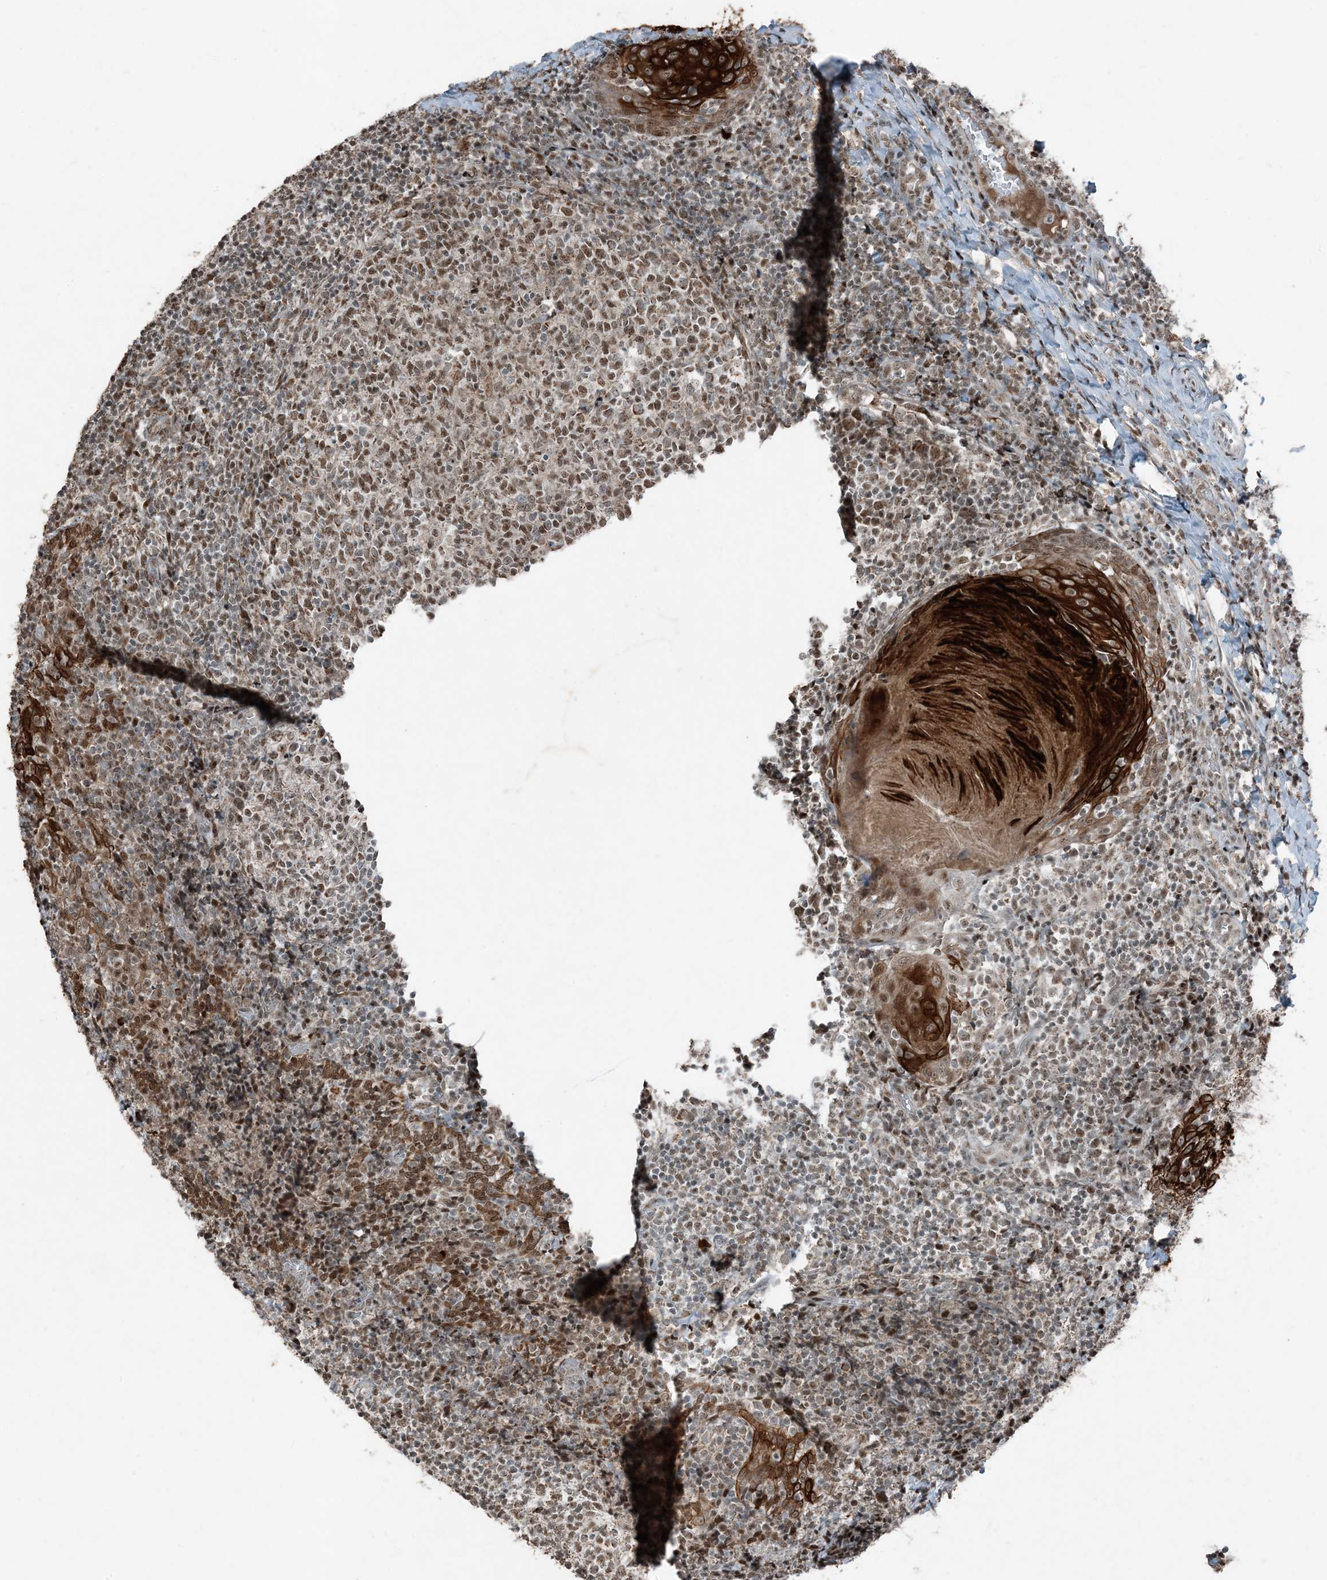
{"staining": {"intensity": "moderate", "quantity": ">75%", "location": "nuclear"}, "tissue": "tonsil", "cell_type": "Germinal center cells", "image_type": "normal", "snomed": [{"axis": "morphology", "description": "Normal tissue, NOS"}, {"axis": "topography", "description": "Tonsil"}], "caption": "Immunohistochemical staining of unremarkable tonsil shows >75% levels of moderate nuclear protein expression in approximately >75% of germinal center cells. (IHC, brightfield microscopy, high magnification).", "gene": "TADA2B", "patient": {"sex": "female", "age": 19}}